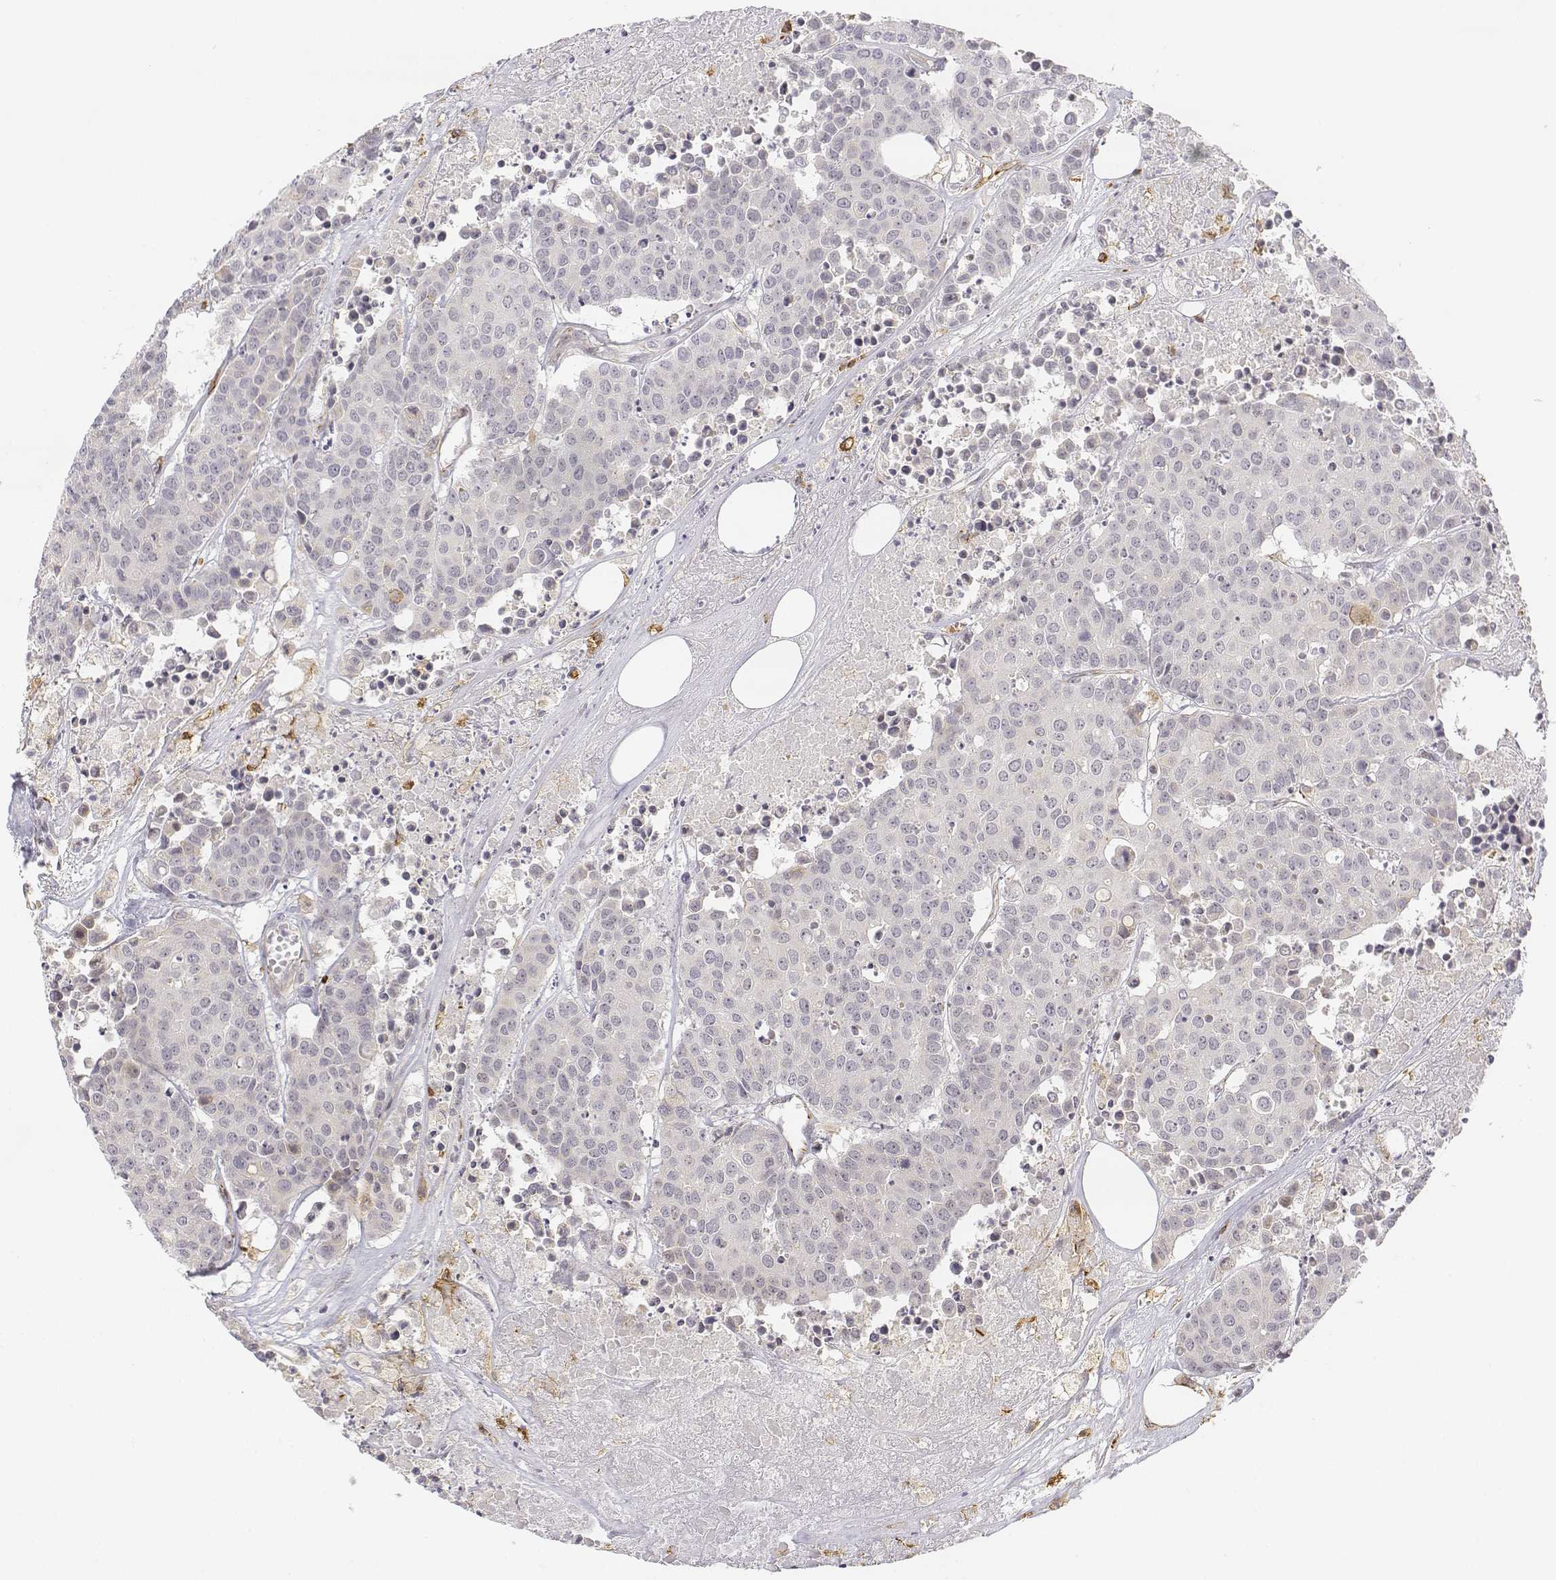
{"staining": {"intensity": "negative", "quantity": "none", "location": "none"}, "tissue": "carcinoid", "cell_type": "Tumor cells", "image_type": "cancer", "snomed": [{"axis": "morphology", "description": "Carcinoid, malignant, NOS"}, {"axis": "topography", "description": "Colon"}], "caption": "There is no significant positivity in tumor cells of carcinoid (malignant). (DAB (3,3'-diaminobenzidine) immunohistochemistry visualized using brightfield microscopy, high magnification).", "gene": "CD14", "patient": {"sex": "male", "age": 81}}